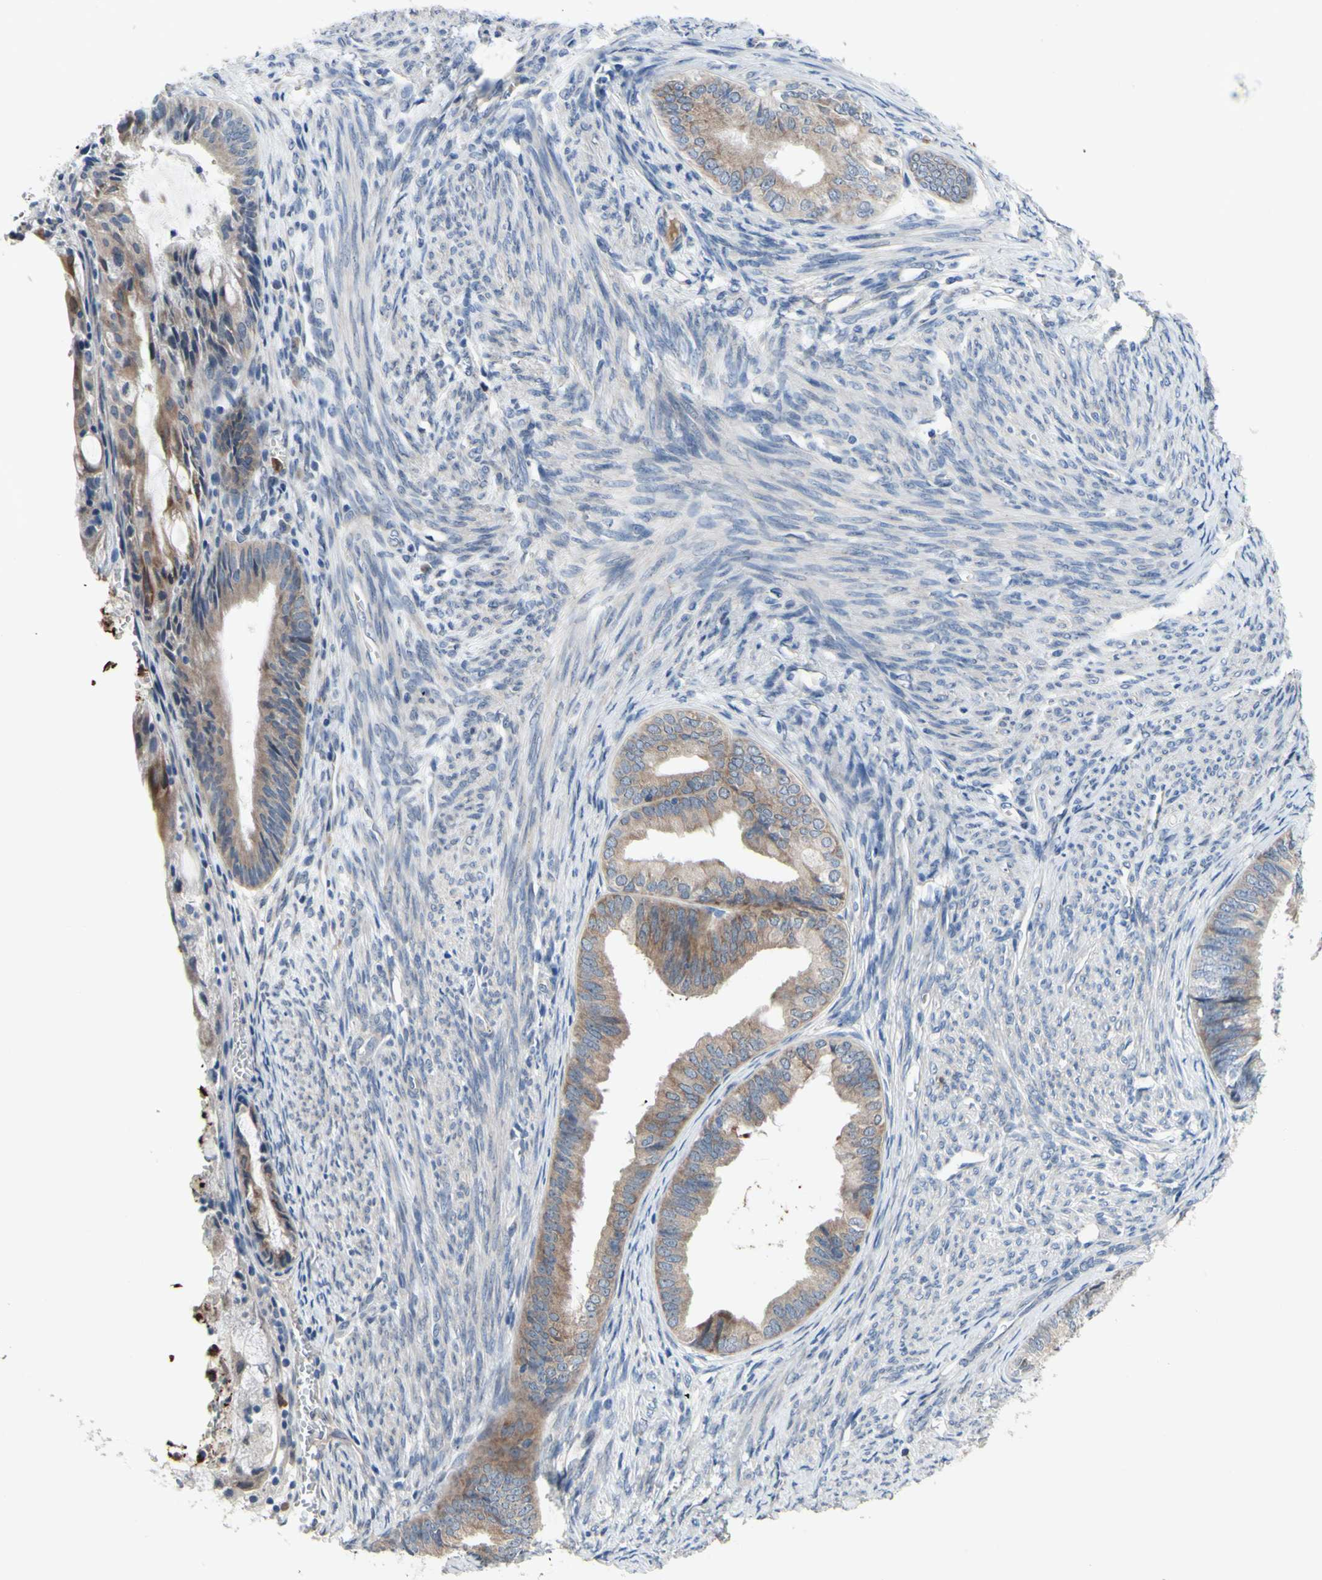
{"staining": {"intensity": "moderate", "quantity": ">75%", "location": "cytoplasmic/membranous"}, "tissue": "endometrial cancer", "cell_type": "Tumor cells", "image_type": "cancer", "snomed": [{"axis": "morphology", "description": "Adenocarcinoma, NOS"}, {"axis": "topography", "description": "Endometrium"}], "caption": "Endometrial cancer tissue reveals moderate cytoplasmic/membranous expression in about >75% of tumor cells", "gene": "GRAMD2B", "patient": {"sex": "female", "age": 86}}